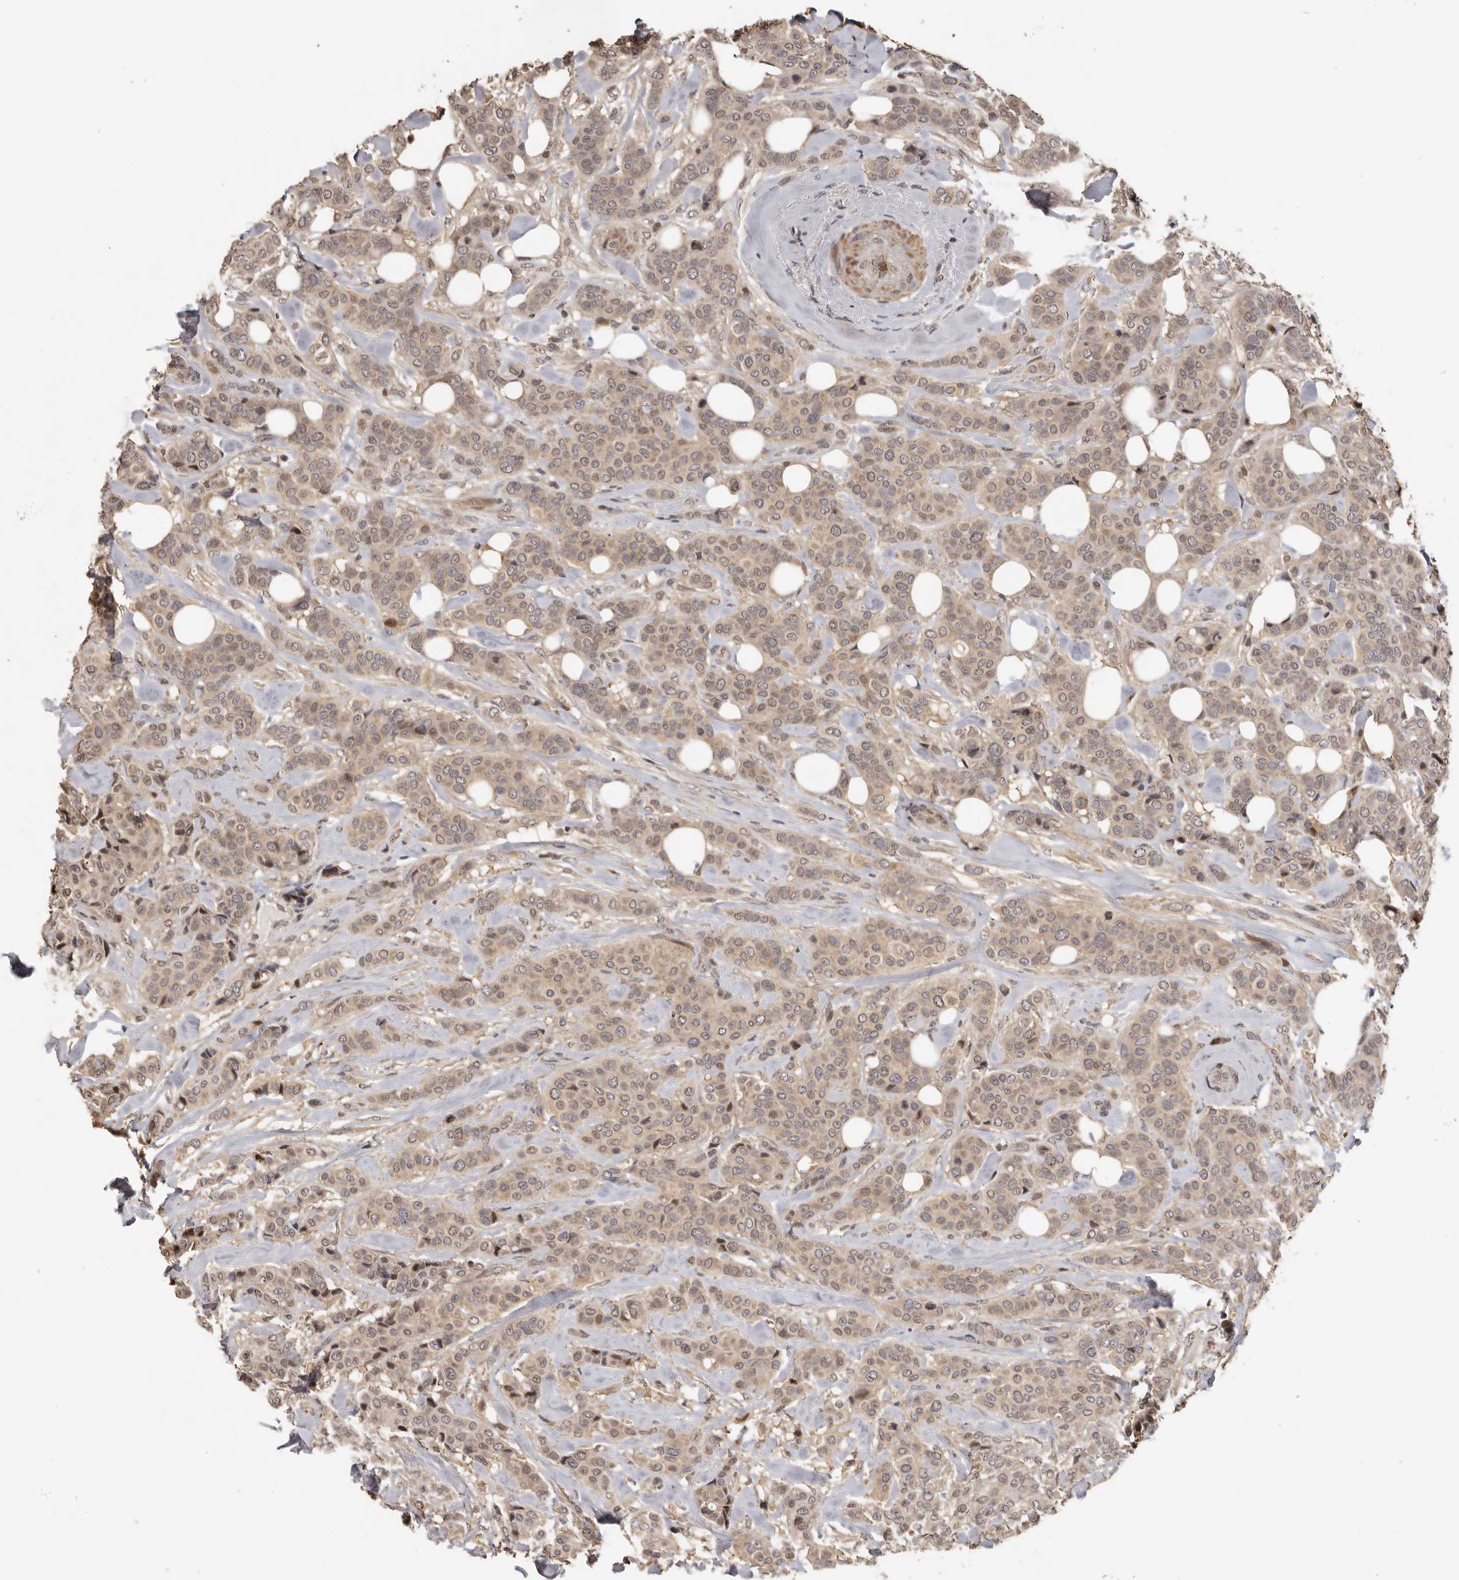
{"staining": {"intensity": "weak", "quantity": ">75%", "location": "cytoplasmic/membranous,nuclear"}, "tissue": "breast cancer", "cell_type": "Tumor cells", "image_type": "cancer", "snomed": [{"axis": "morphology", "description": "Lobular carcinoma"}, {"axis": "topography", "description": "Breast"}], "caption": "Weak cytoplasmic/membranous and nuclear expression for a protein is seen in about >75% of tumor cells of breast cancer using immunohistochemistry.", "gene": "KIF2B", "patient": {"sex": "female", "age": 51}}